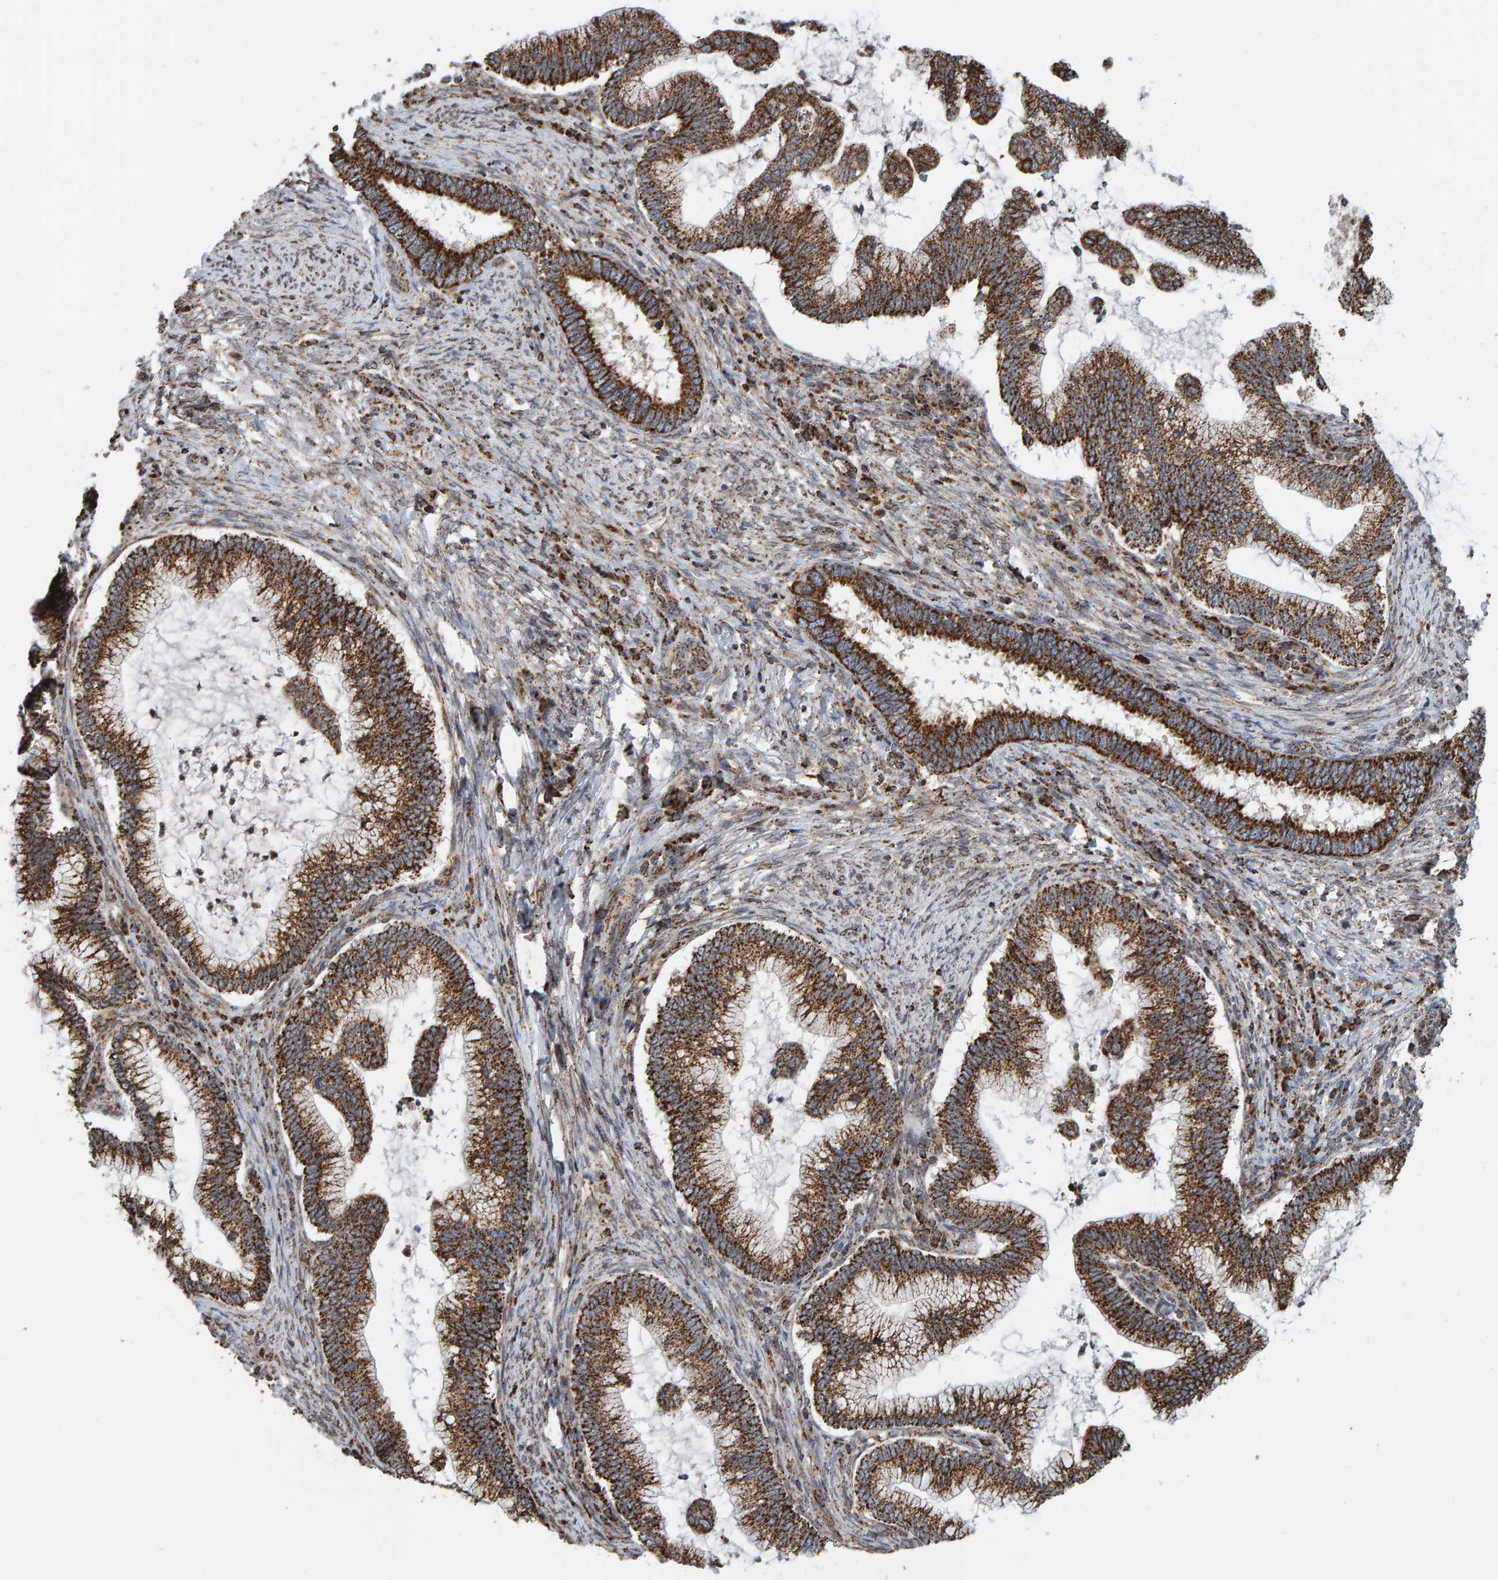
{"staining": {"intensity": "moderate", "quantity": ">75%", "location": "cytoplasmic/membranous"}, "tissue": "cervical cancer", "cell_type": "Tumor cells", "image_type": "cancer", "snomed": [{"axis": "morphology", "description": "Adenocarcinoma, NOS"}, {"axis": "topography", "description": "Cervix"}], "caption": "Immunohistochemical staining of cervical adenocarcinoma shows medium levels of moderate cytoplasmic/membranous positivity in about >75% of tumor cells.", "gene": "MRPL45", "patient": {"sex": "female", "age": 36}}